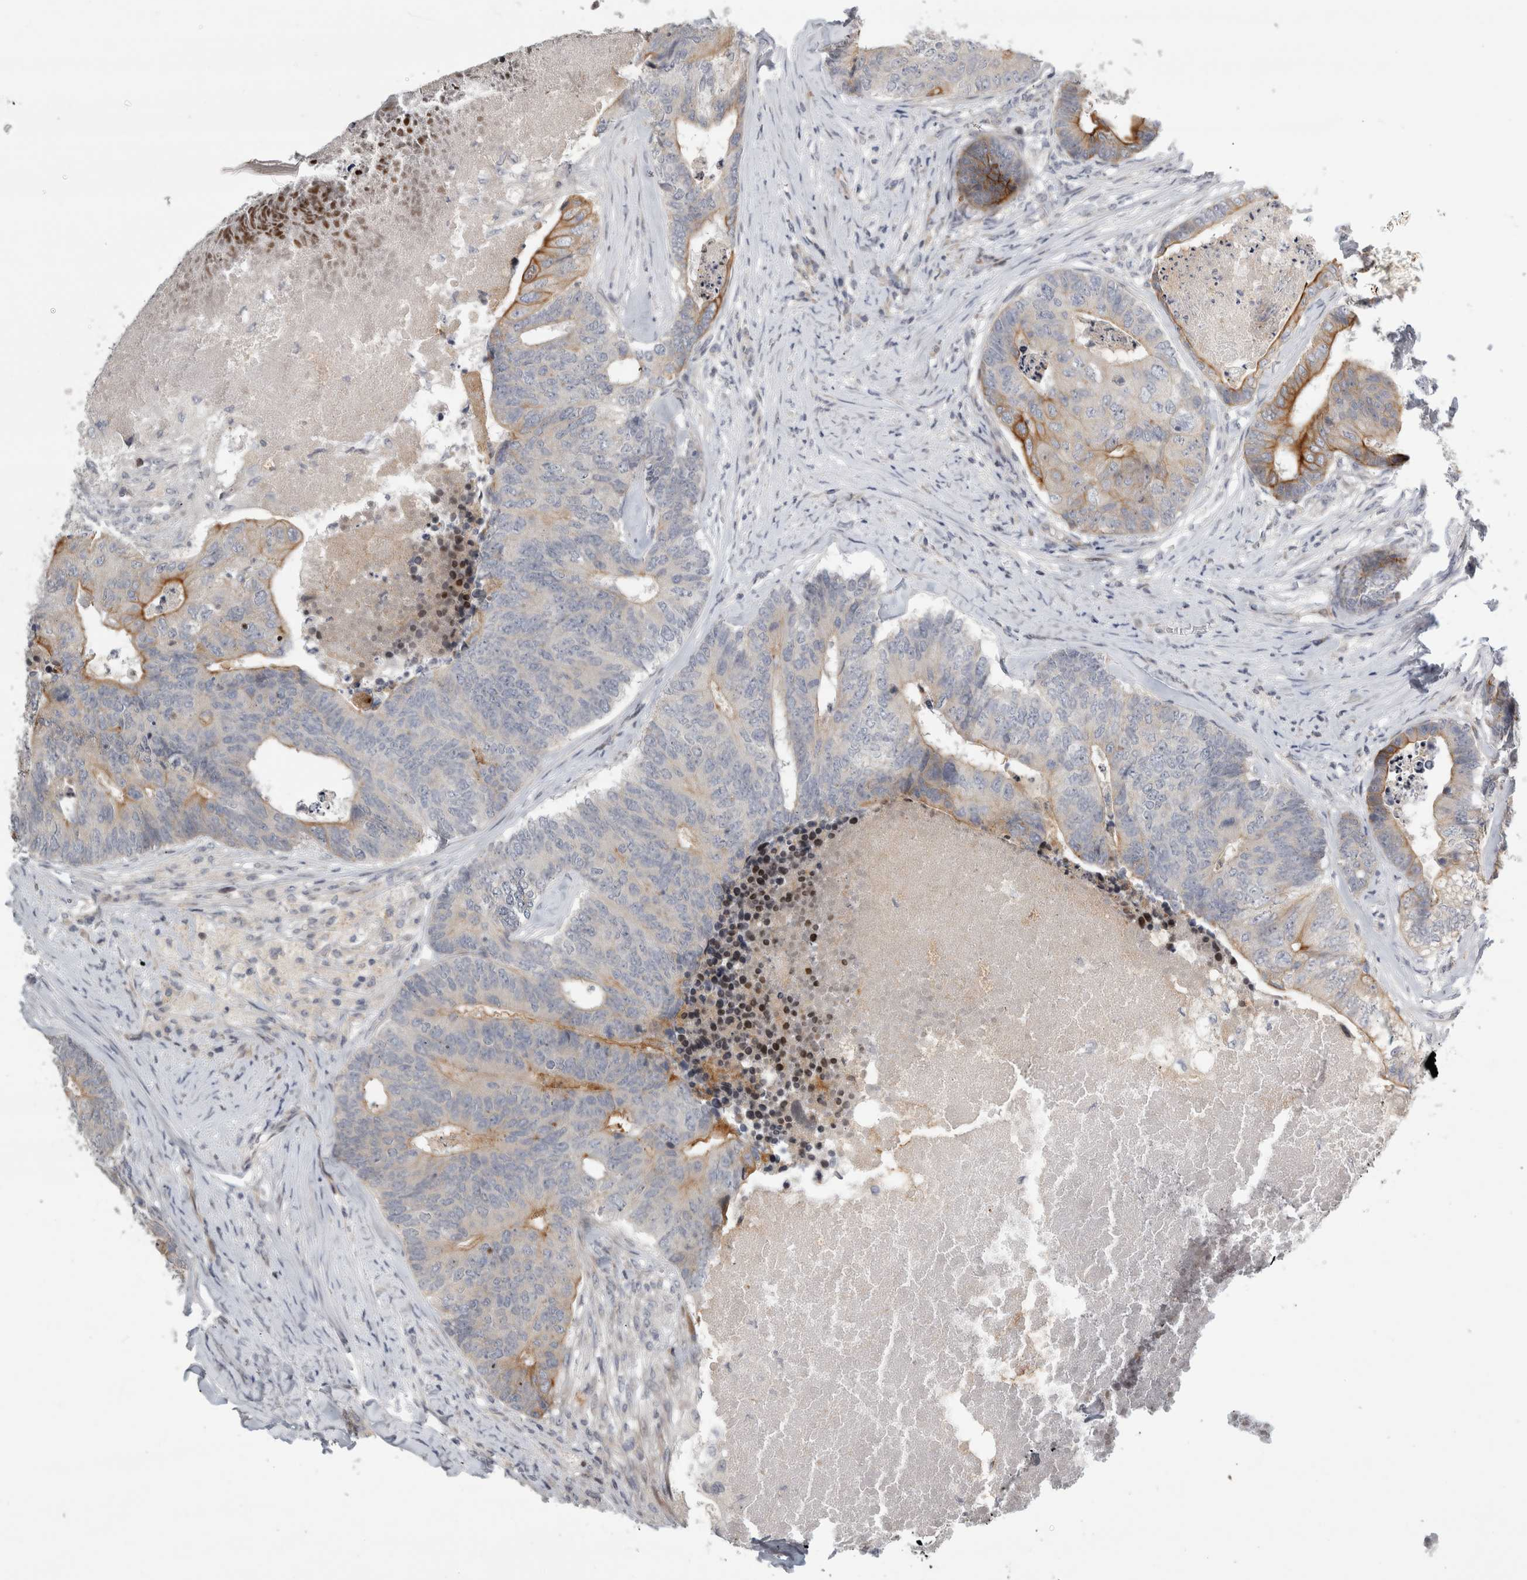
{"staining": {"intensity": "moderate", "quantity": "25%-75%", "location": "cytoplasmic/membranous"}, "tissue": "colorectal cancer", "cell_type": "Tumor cells", "image_type": "cancer", "snomed": [{"axis": "morphology", "description": "Adenocarcinoma, NOS"}, {"axis": "topography", "description": "Colon"}], "caption": "DAB (3,3'-diaminobenzidine) immunohistochemical staining of colorectal adenocarcinoma reveals moderate cytoplasmic/membranous protein expression in approximately 25%-75% of tumor cells.", "gene": "UTP25", "patient": {"sex": "female", "age": 67}}